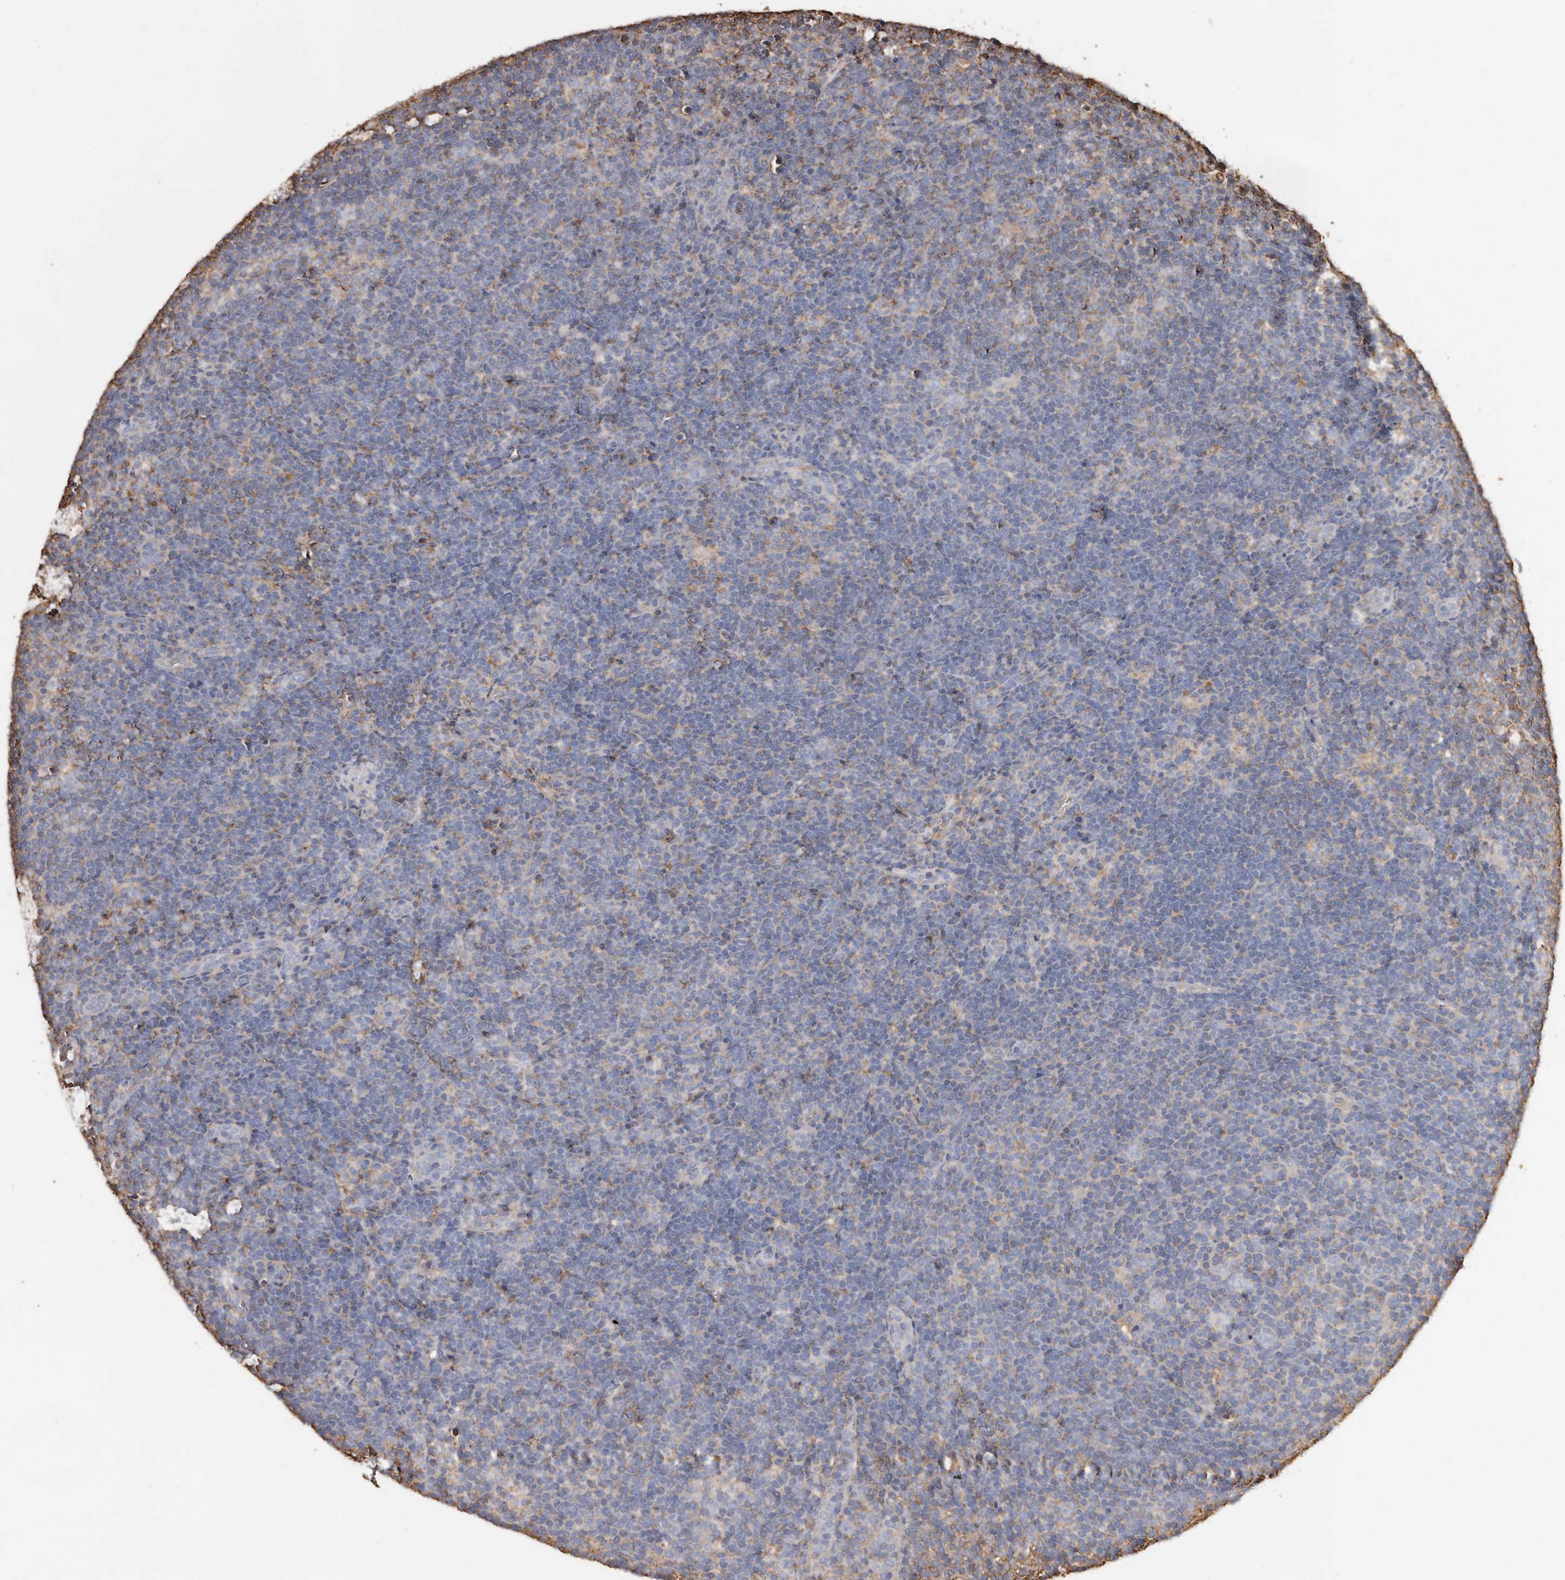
{"staining": {"intensity": "weak", "quantity": "<25%", "location": "cytoplasmic/membranous"}, "tissue": "lymphoma", "cell_type": "Tumor cells", "image_type": "cancer", "snomed": [{"axis": "morphology", "description": "Hodgkin's disease, NOS"}, {"axis": "topography", "description": "Lymph node"}], "caption": "Tumor cells are negative for brown protein staining in Hodgkin's disease. The staining was performed using DAB to visualize the protein expression in brown, while the nuclei were stained in blue with hematoxylin (Magnification: 20x).", "gene": "COQ8B", "patient": {"sex": "female", "age": 57}}